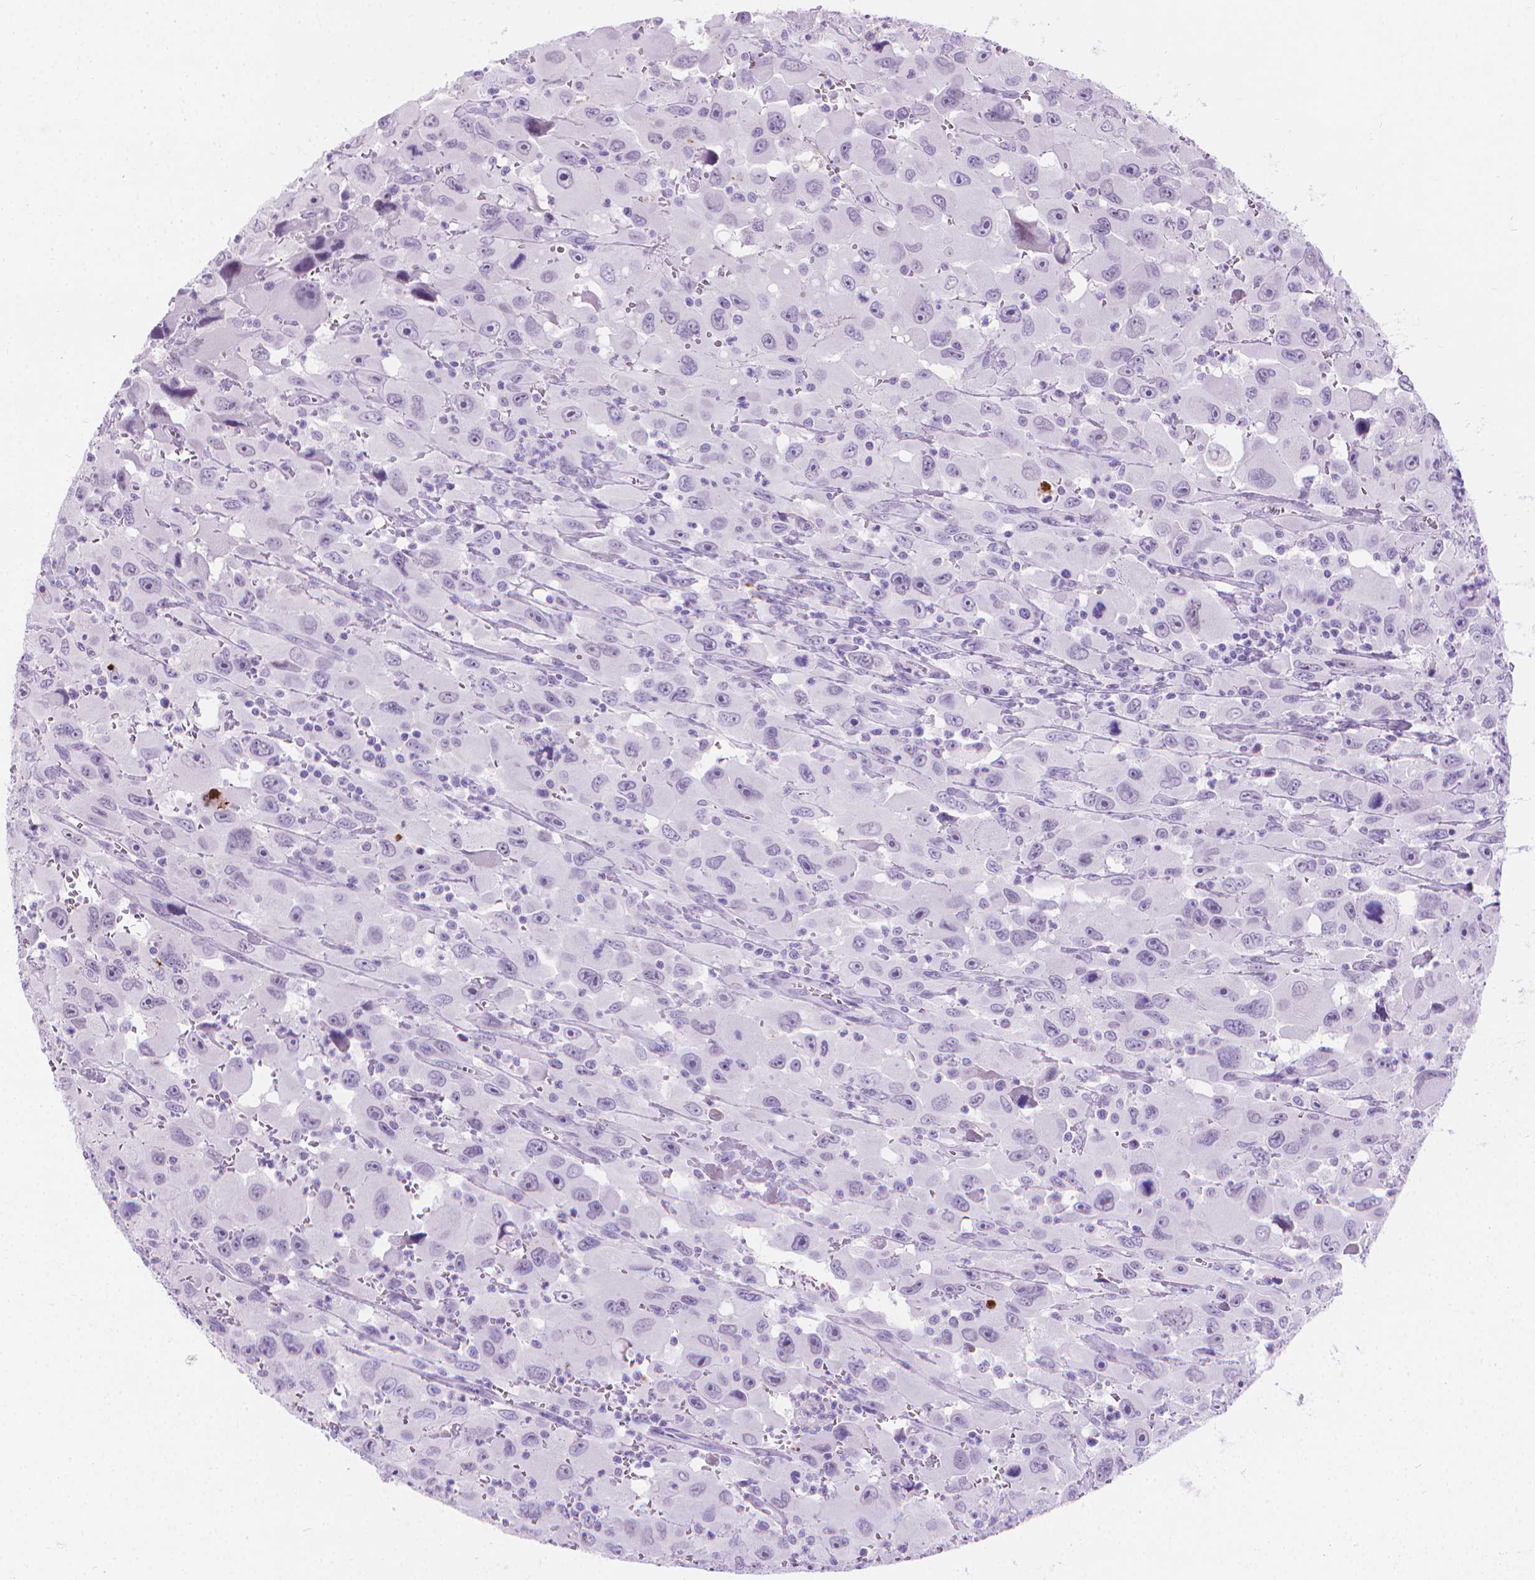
{"staining": {"intensity": "negative", "quantity": "none", "location": "none"}, "tissue": "head and neck cancer", "cell_type": "Tumor cells", "image_type": "cancer", "snomed": [{"axis": "morphology", "description": "Squamous cell carcinoma, NOS"}, {"axis": "morphology", "description": "Squamous cell carcinoma, metastatic, NOS"}, {"axis": "topography", "description": "Oral tissue"}, {"axis": "topography", "description": "Head-Neck"}], "caption": "Immunohistochemistry photomicrograph of head and neck squamous cell carcinoma stained for a protein (brown), which displays no expression in tumor cells.", "gene": "CFAP52", "patient": {"sex": "female", "age": 85}}